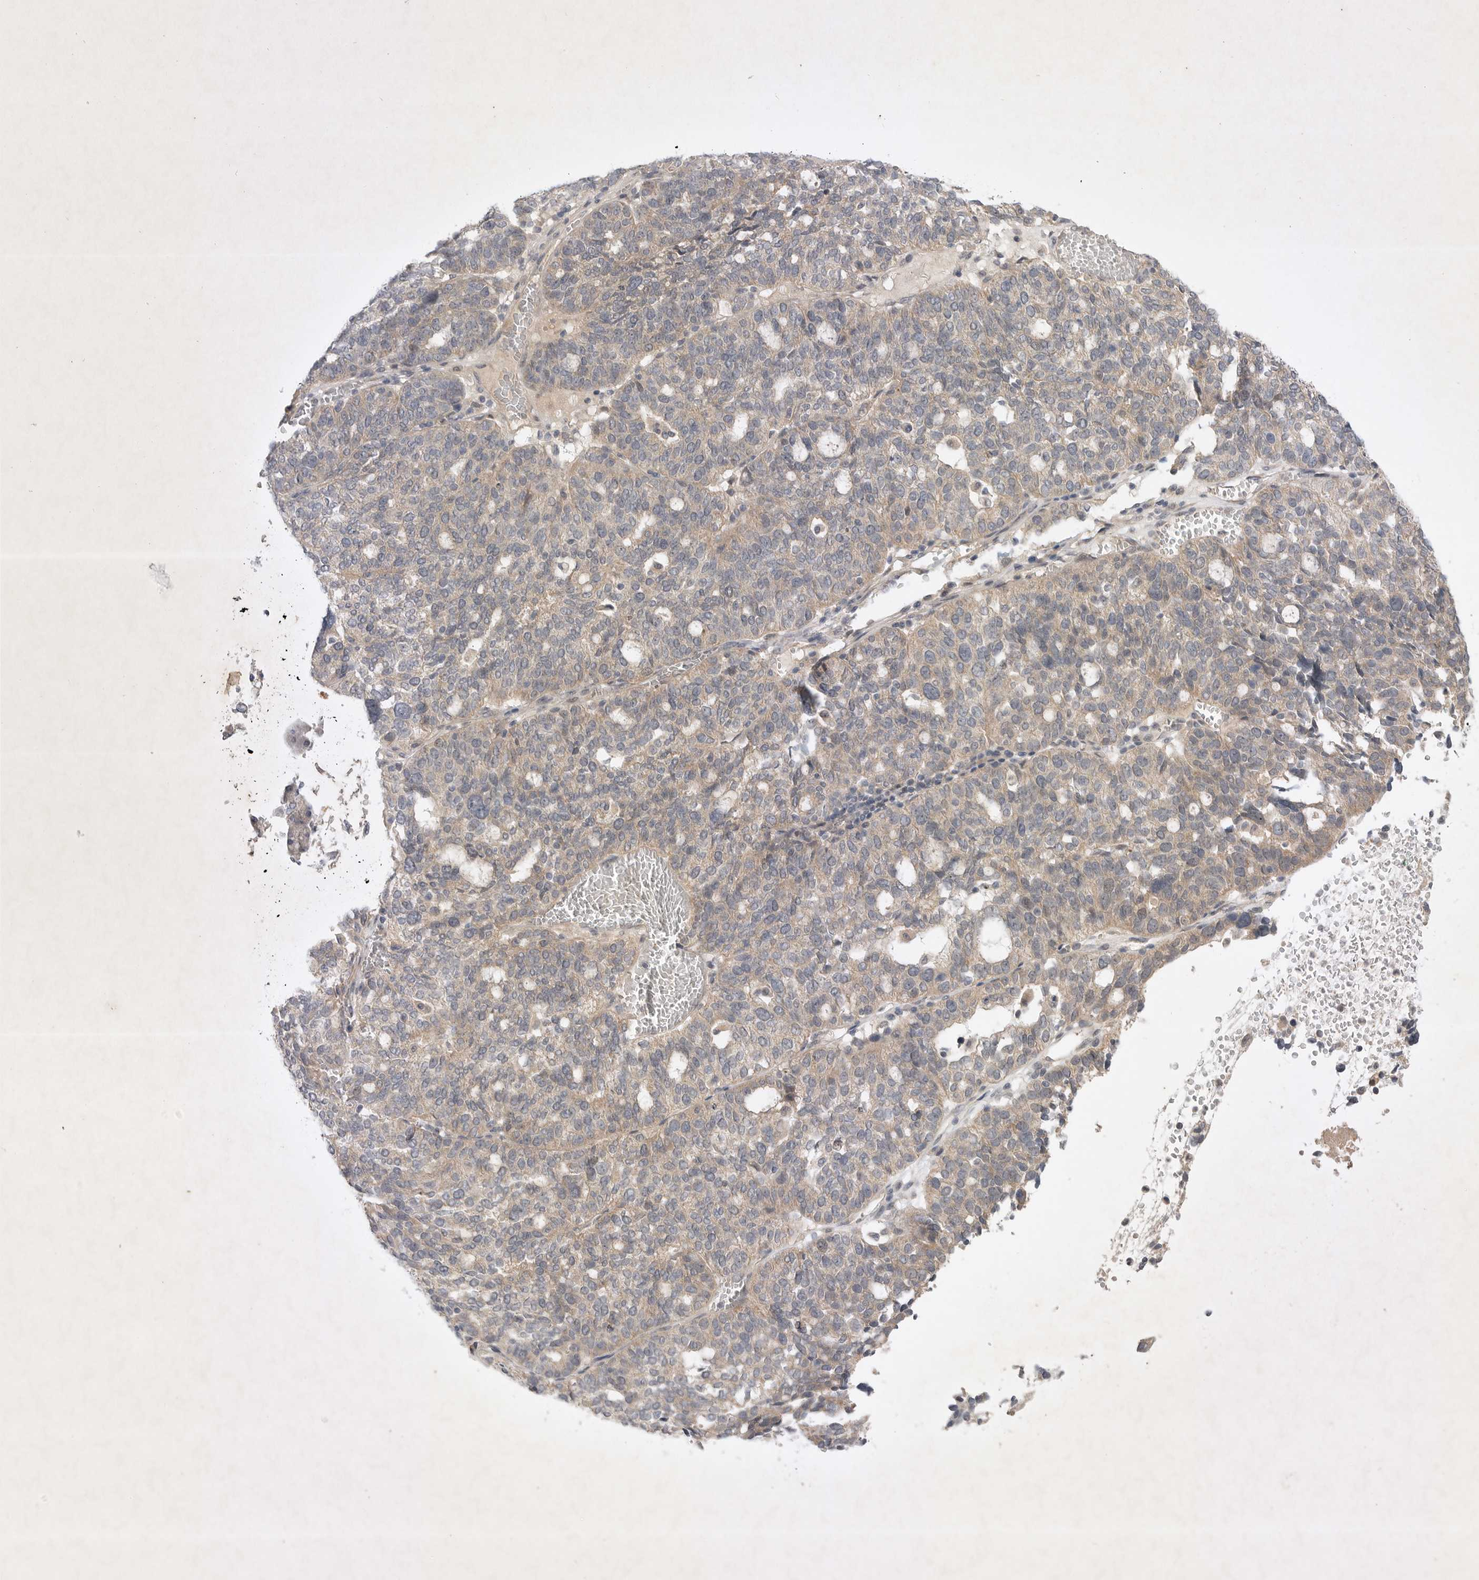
{"staining": {"intensity": "weak", "quantity": ">75%", "location": "cytoplasmic/membranous"}, "tissue": "ovarian cancer", "cell_type": "Tumor cells", "image_type": "cancer", "snomed": [{"axis": "morphology", "description": "Cystadenocarcinoma, serous, NOS"}, {"axis": "topography", "description": "Ovary"}], "caption": "This is a micrograph of immunohistochemistry (IHC) staining of serous cystadenocarcinoma (ovarian), which shows weak positivity in the cytoplasmic/membranous of tumor cells.", "gene": "PTPDC1", "patient": {"sex": "female", "age": 59}}